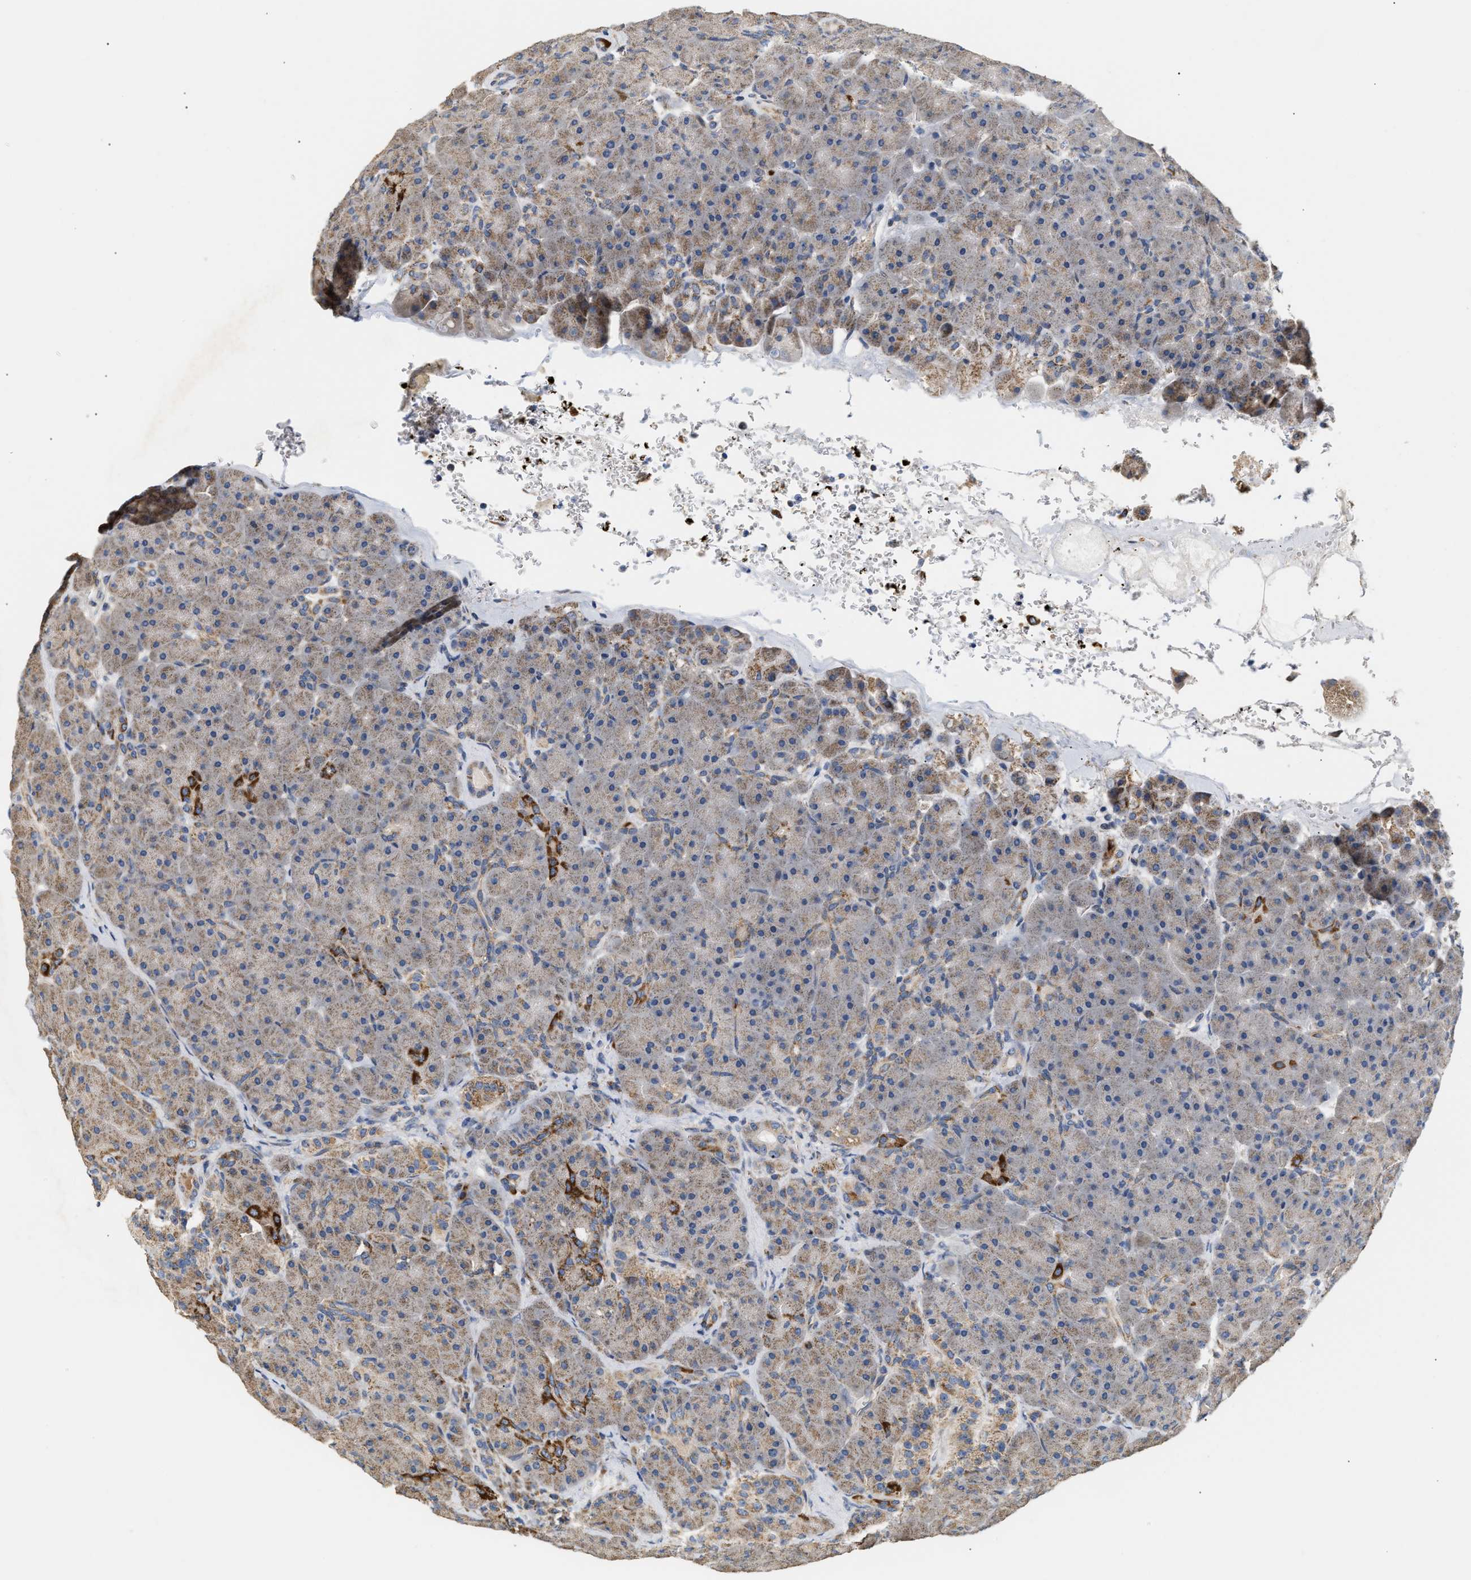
{"staining": {"intensity": "strong", "quantity": "<25%", "location": "cytoplasmic/membranous"}, "tissue": "pancreas", "cell_type": "Exocrine glandular cells", "image_type": "normal", "snomed": [{"axis": "morphology", "description": "Normal tissue, NOS"}, {"axis": "topography", "description": "Pancreas"}], "caption": "Immunohistochemistry staining of unremarkable pancreas, which demonstrates medium levels of strong cytoplasmic/membranous expression in about <25% of exocrine glandular cells indicating strong cytoplasmic/membranous protein positivity. The staining was performed using DAB (3,3'-diaminobenzidine) (brown) for protein detection and nuclei were counterstained in hematoxylin (blue).", "gene": "TMEM168", "patient": {"sex": "male", "age": 66}}